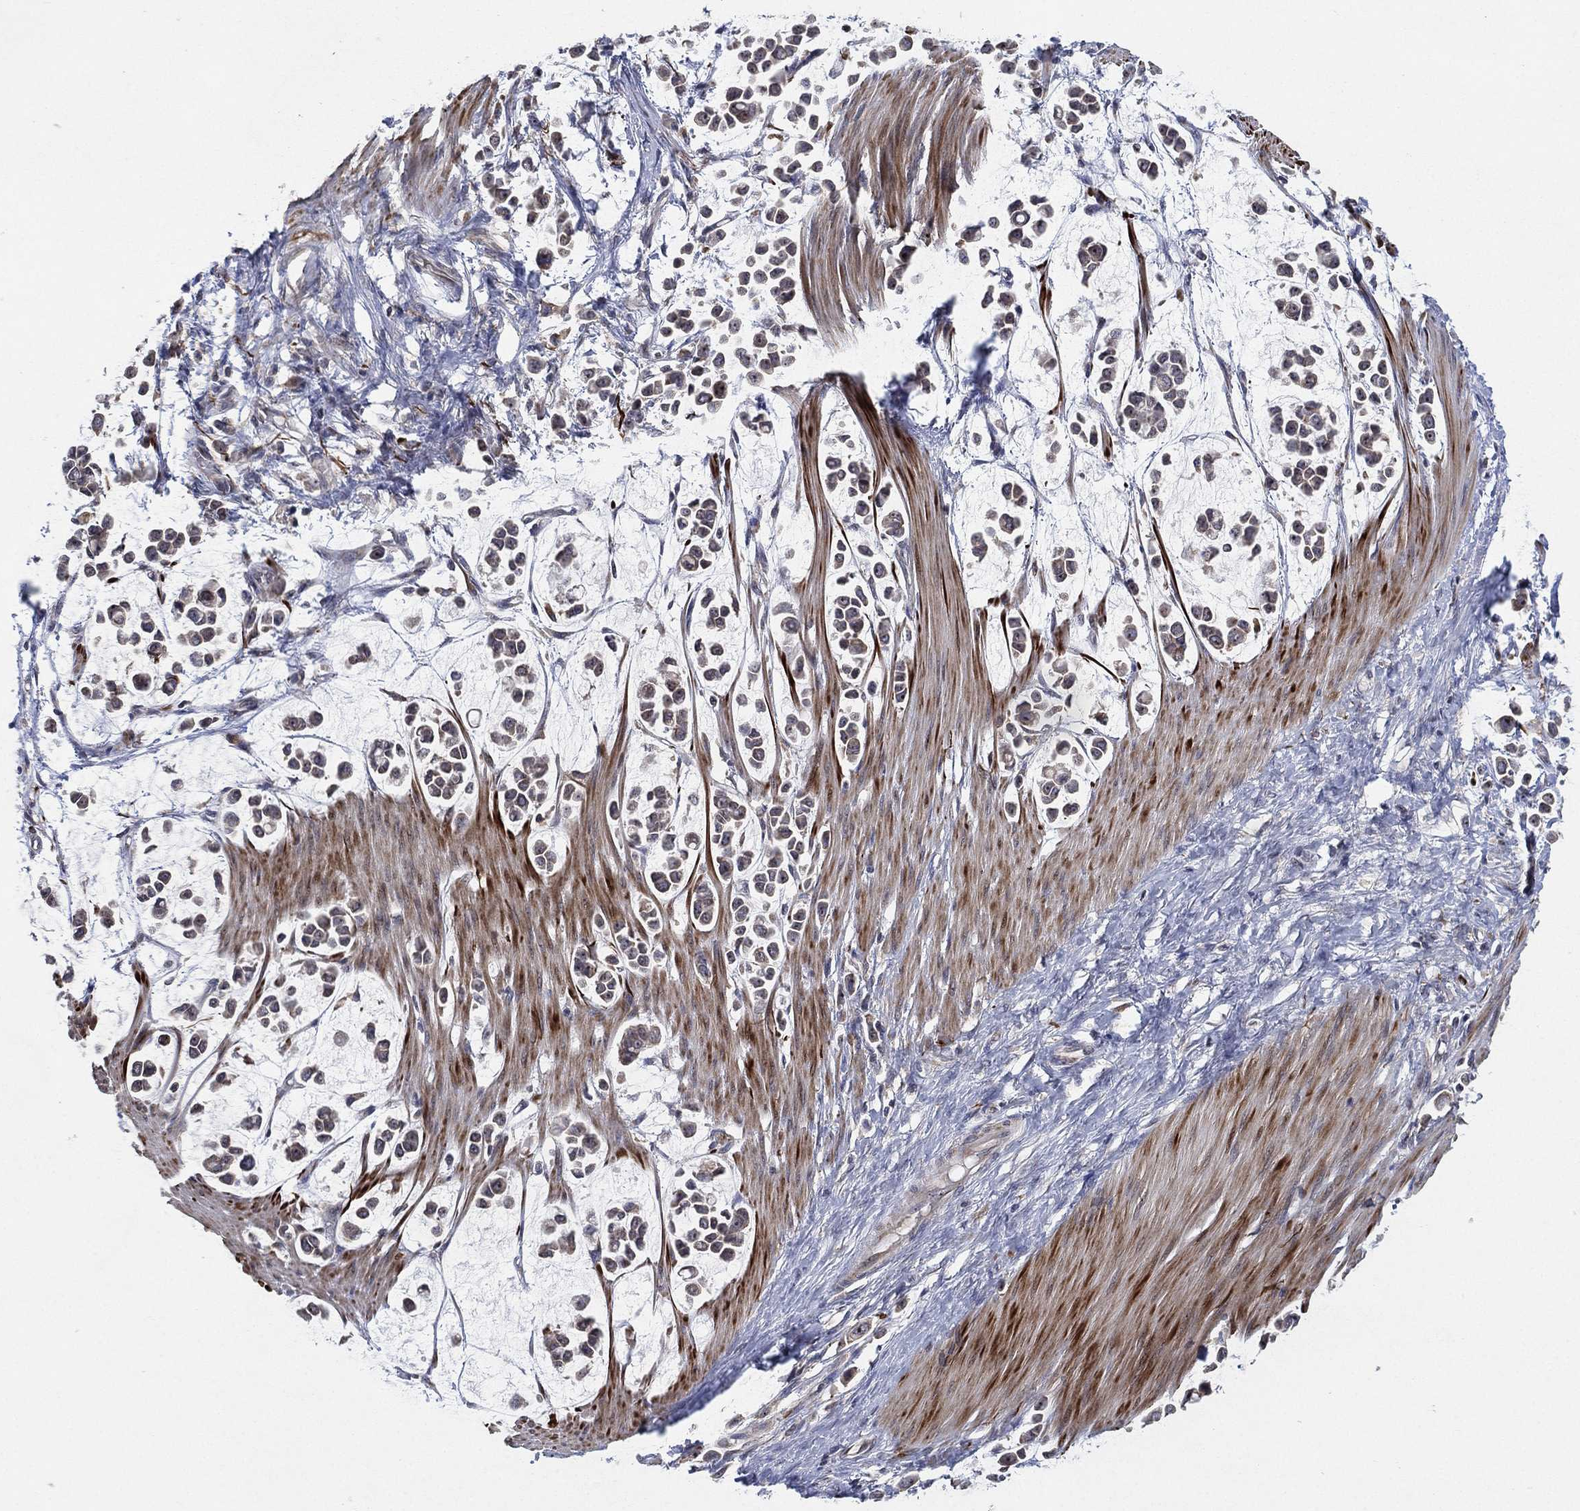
{"staining": {"intensity": "negative", "quantity": "none", "location": "none"}, "tissue": "stomach cancer", "cell_type": "Tumor cells", "image_type": "cancer", "snomed": [{"axis": "morphology", "description": "Adenocarcinoma, NOS"}, {"axis": "topography", "description": "Stomach"}], "caption": "There is no significant staining in tumor cells of stomach adenocarcinoma. The staining is performed using DAB brown chromogen with nuclei counter-stained in using hematoxylin.", "gene": "FAM104A", "patient": {"sex": "male", "age": 82}}